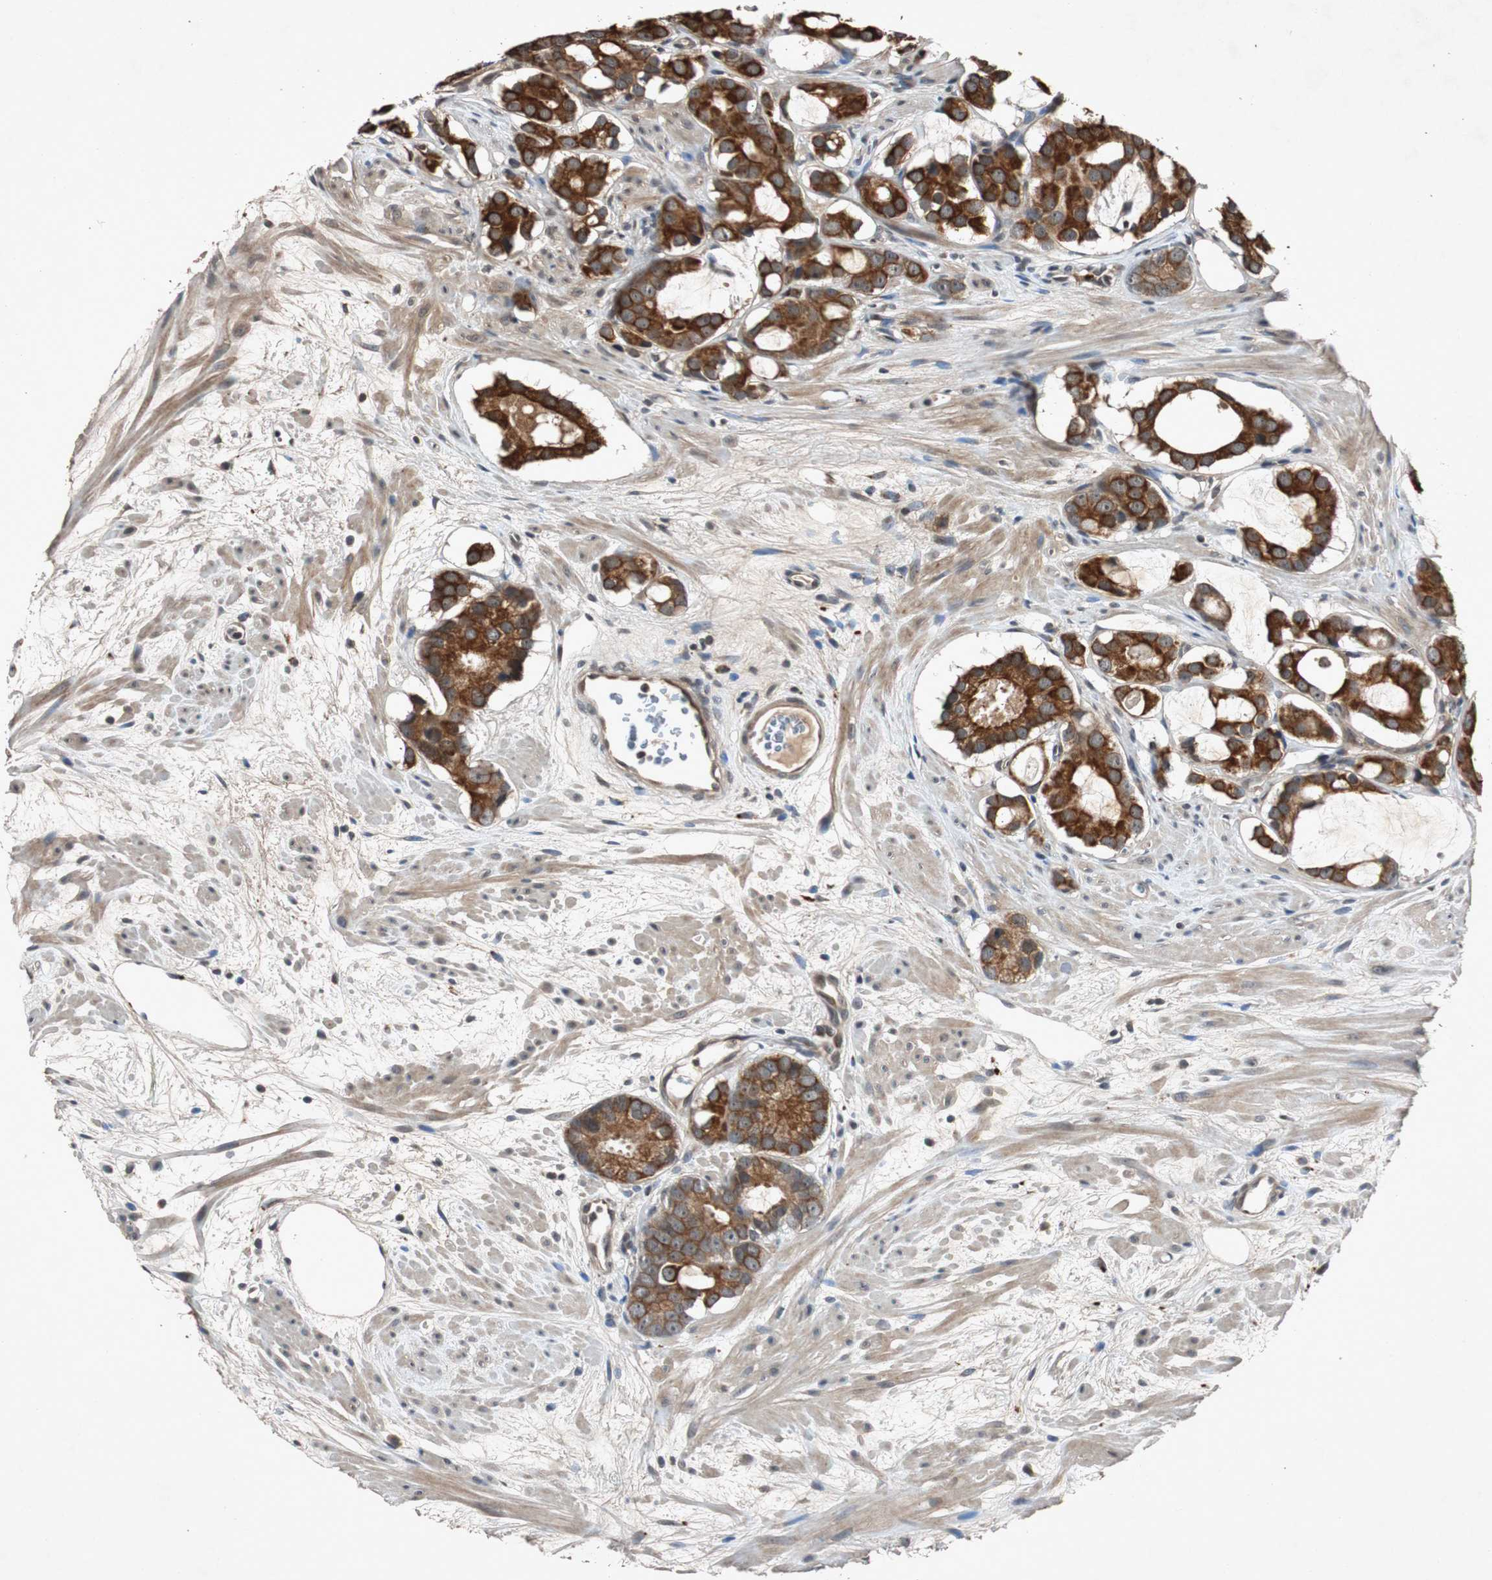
{"staining": {"intensity": "strong", "quantity": ">75%", "location": "cytoplasmic/membranous"}, "tissue": "prostate cancer", "cell_type": "Tumor cells", "image_type": "cancer", "snomed": [{"axis": "morphology", "description": "Adenocarcinoma, Low grade"}, {"axis": "topography", "description": "Prostate"}], "caption": "This is a histology image of immunohistochemistry staining of prostate low-grade adenocarcinoma, which shows strong positivity in the cytoplasmic/membranous of tumor cells.", "gene": "SLIT2", "patient": {"sex": "male", "age": 57}}